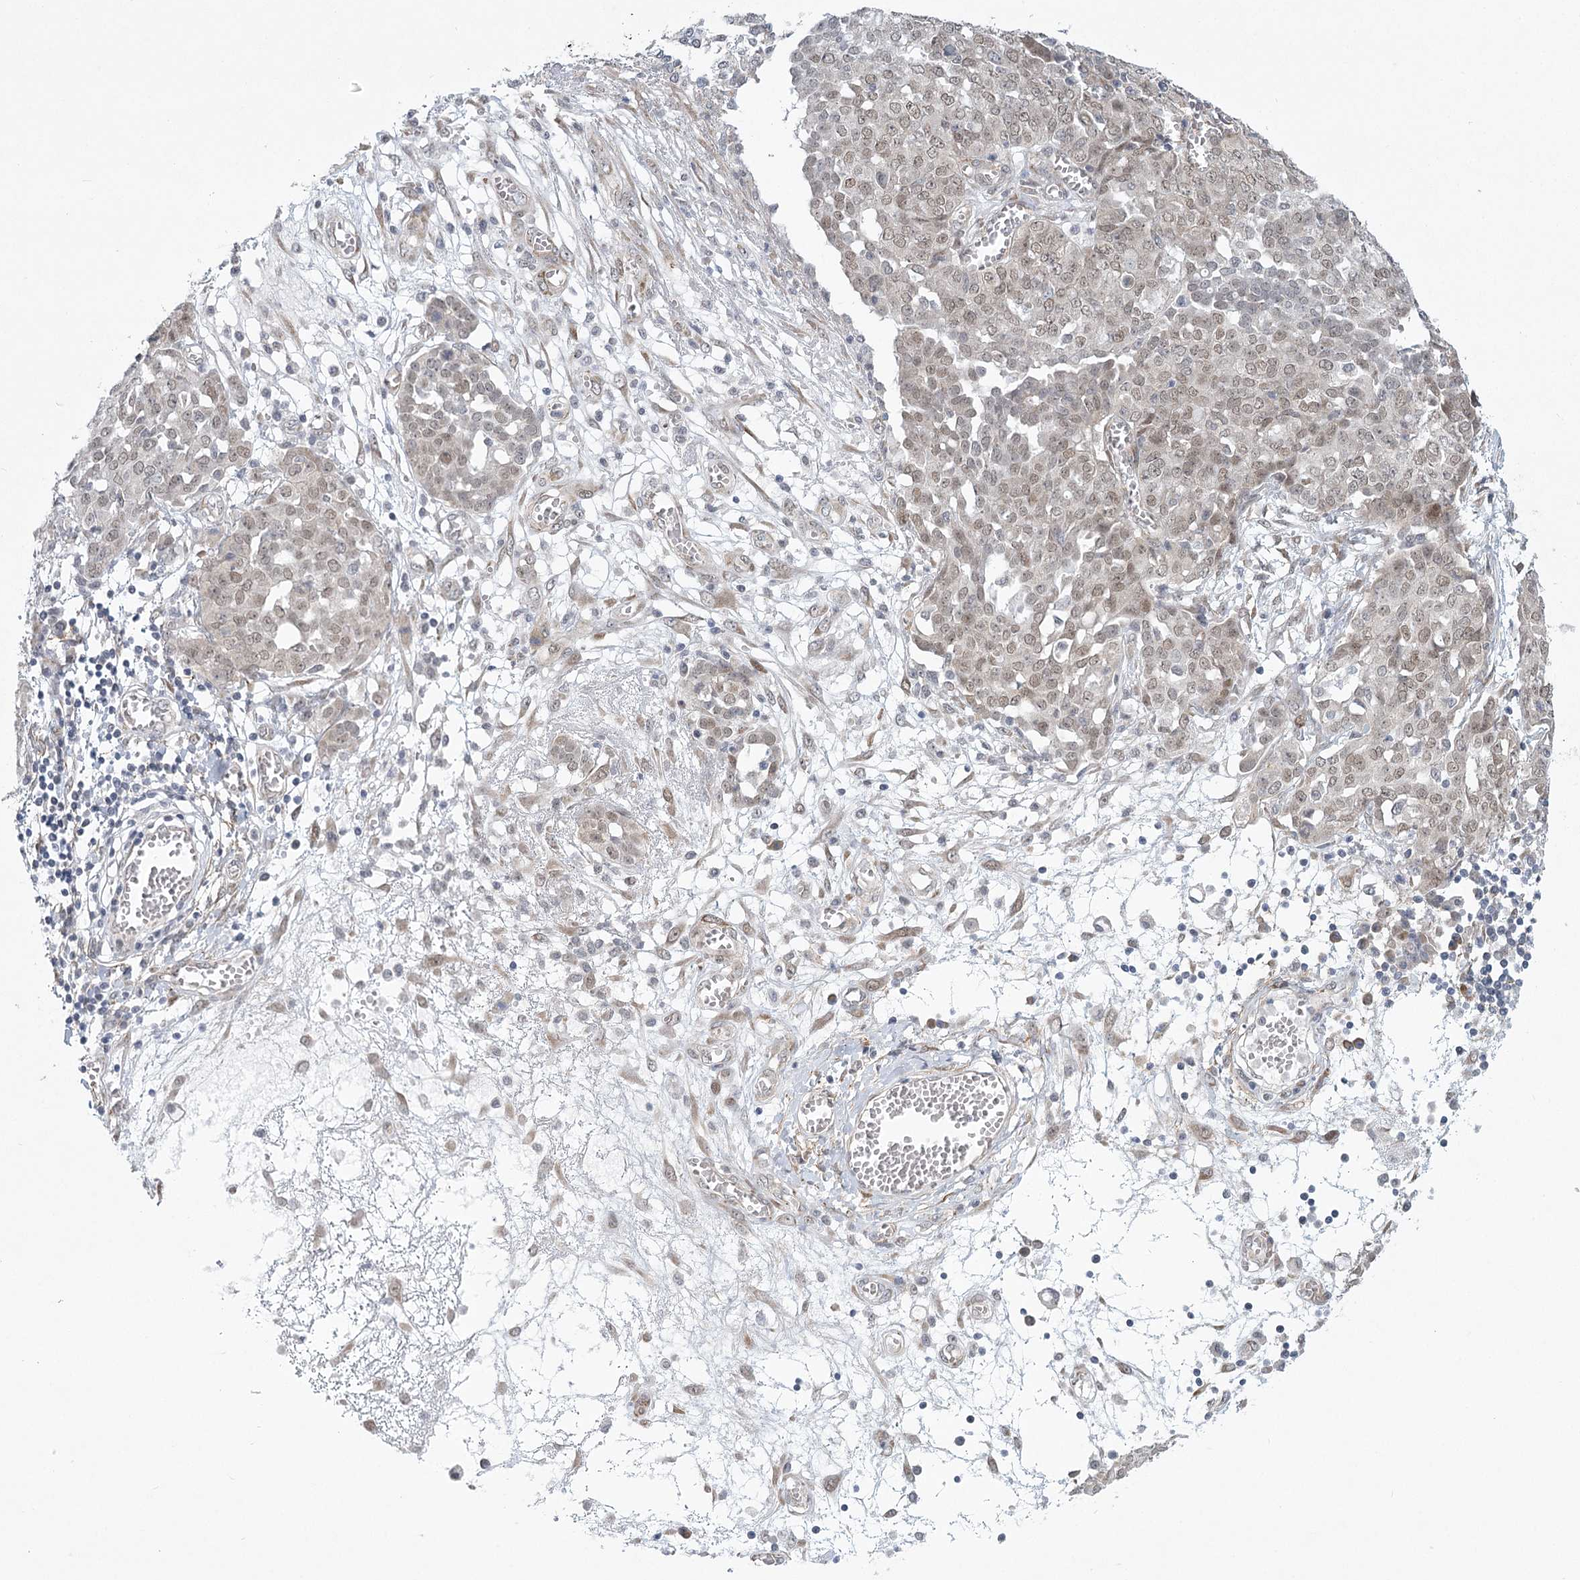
{"staining": {"intensity": "weak", "quantity": "25%-75%", "location": "cytoplasmic/membranous"}, "tissue": "ovarian cancer", "cell_type": "Tumor cells", "image_type": "cancer", "snomed": [{"axis": "morphology", "description": "Cystadenocarcinoma, serous, NOS"}, {"axis": "topography", "description": "Soft tissue"}, {"axis": "topography", "description": "Ovary"}], "caption": "Immunohistochemical staining of serous cystadenocarcinoma (ovarian) reveals weak cytoplasmic/membranous protein positivity in about 25%-75% of tumor cells.", "gene": "MED28", "patient": {"sex": "female", "age": 57}}